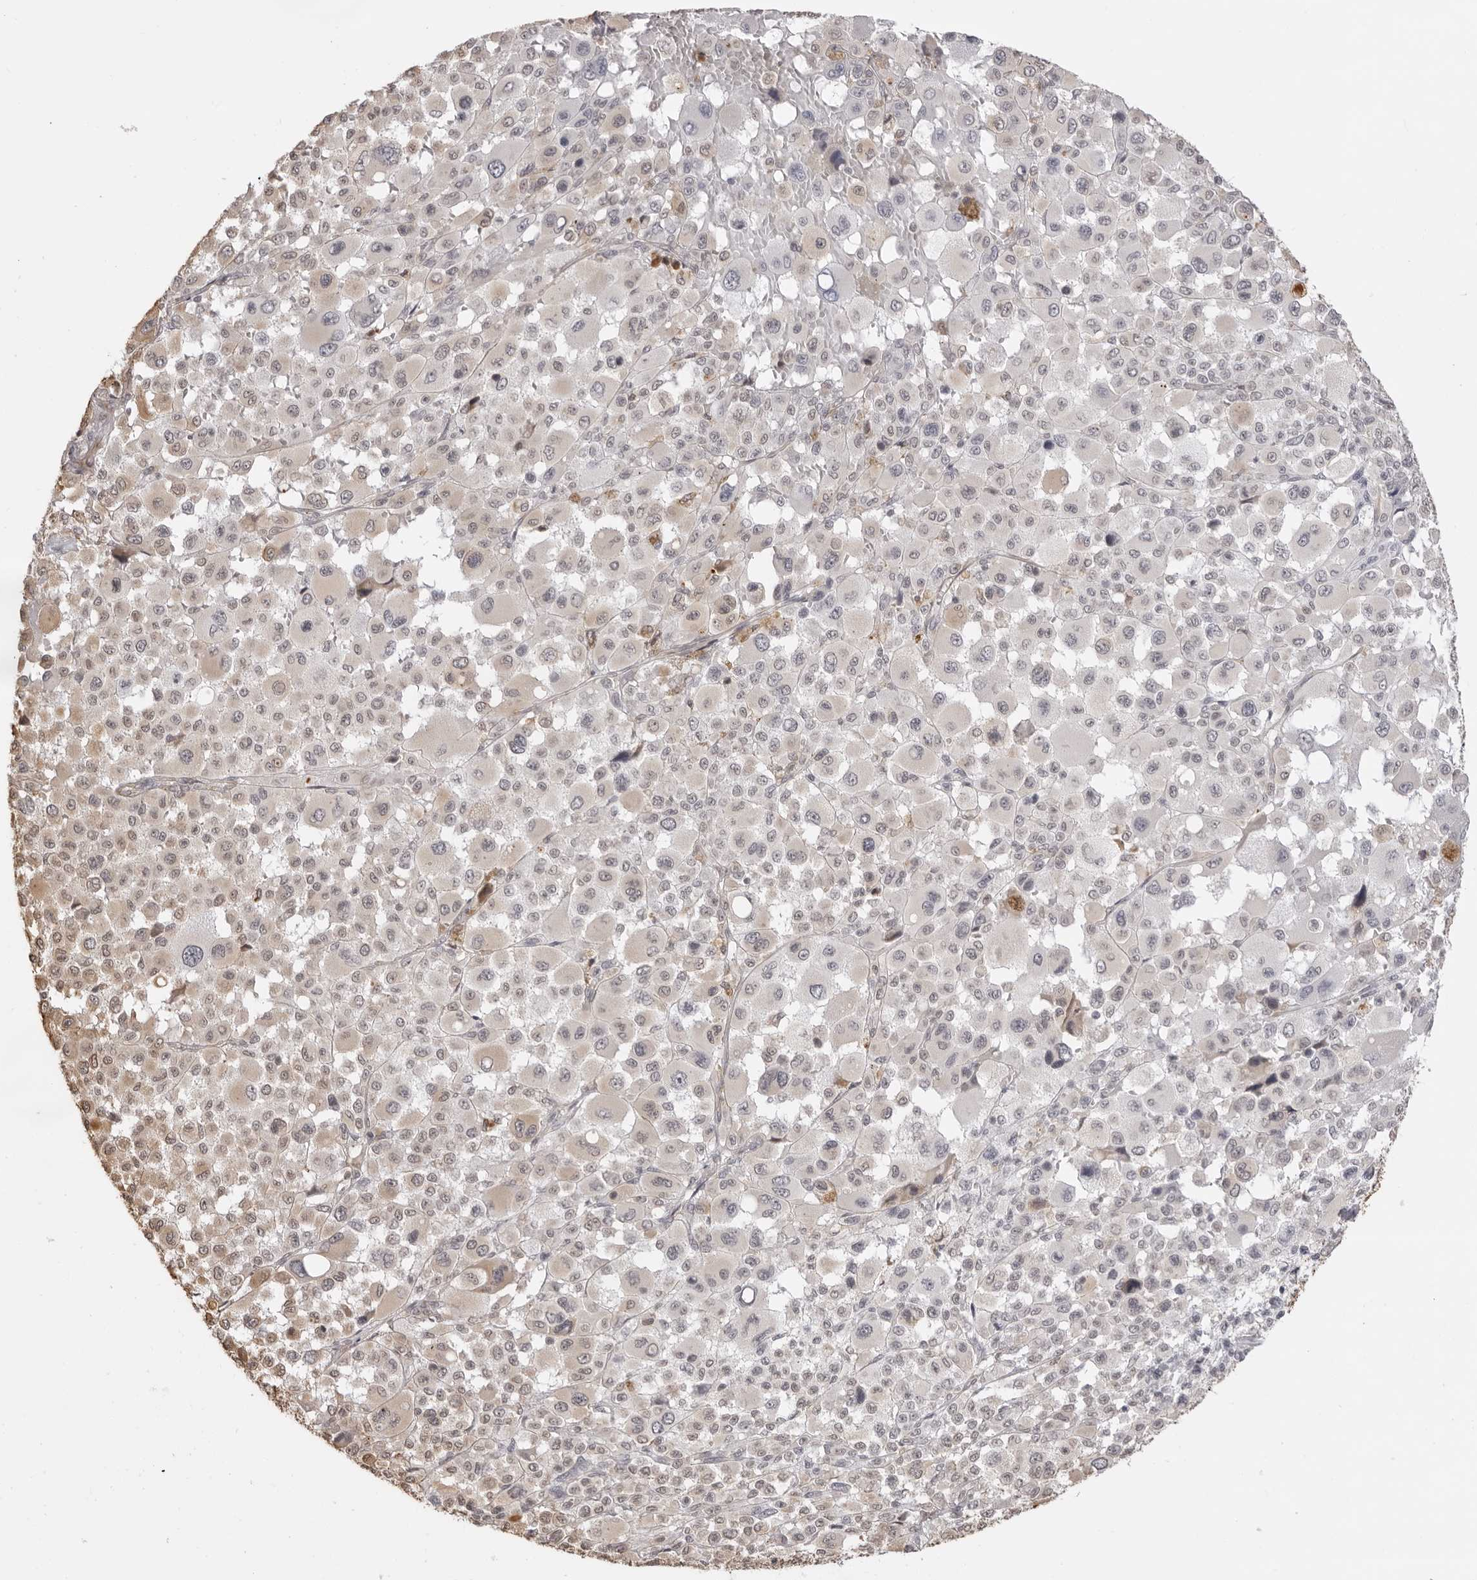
{"staining": {"intensity": "negative", "quantity": "none", "location": "none"}, "tissue": "melanoma", "cell_type": "Tumor cells", "image_type": "cancer", "snomed": [{"axis": "morphology", "description": "Malignant melanoma, Metastatic site"}, {"axis": "topography", "description": "Skin"}], "caption": "The image displays no significant positivity in tumor cells of malignant melanoma (metastatic site).", "gene": "DYNLT5", "patient": {"sex": "female", "age": 74}}